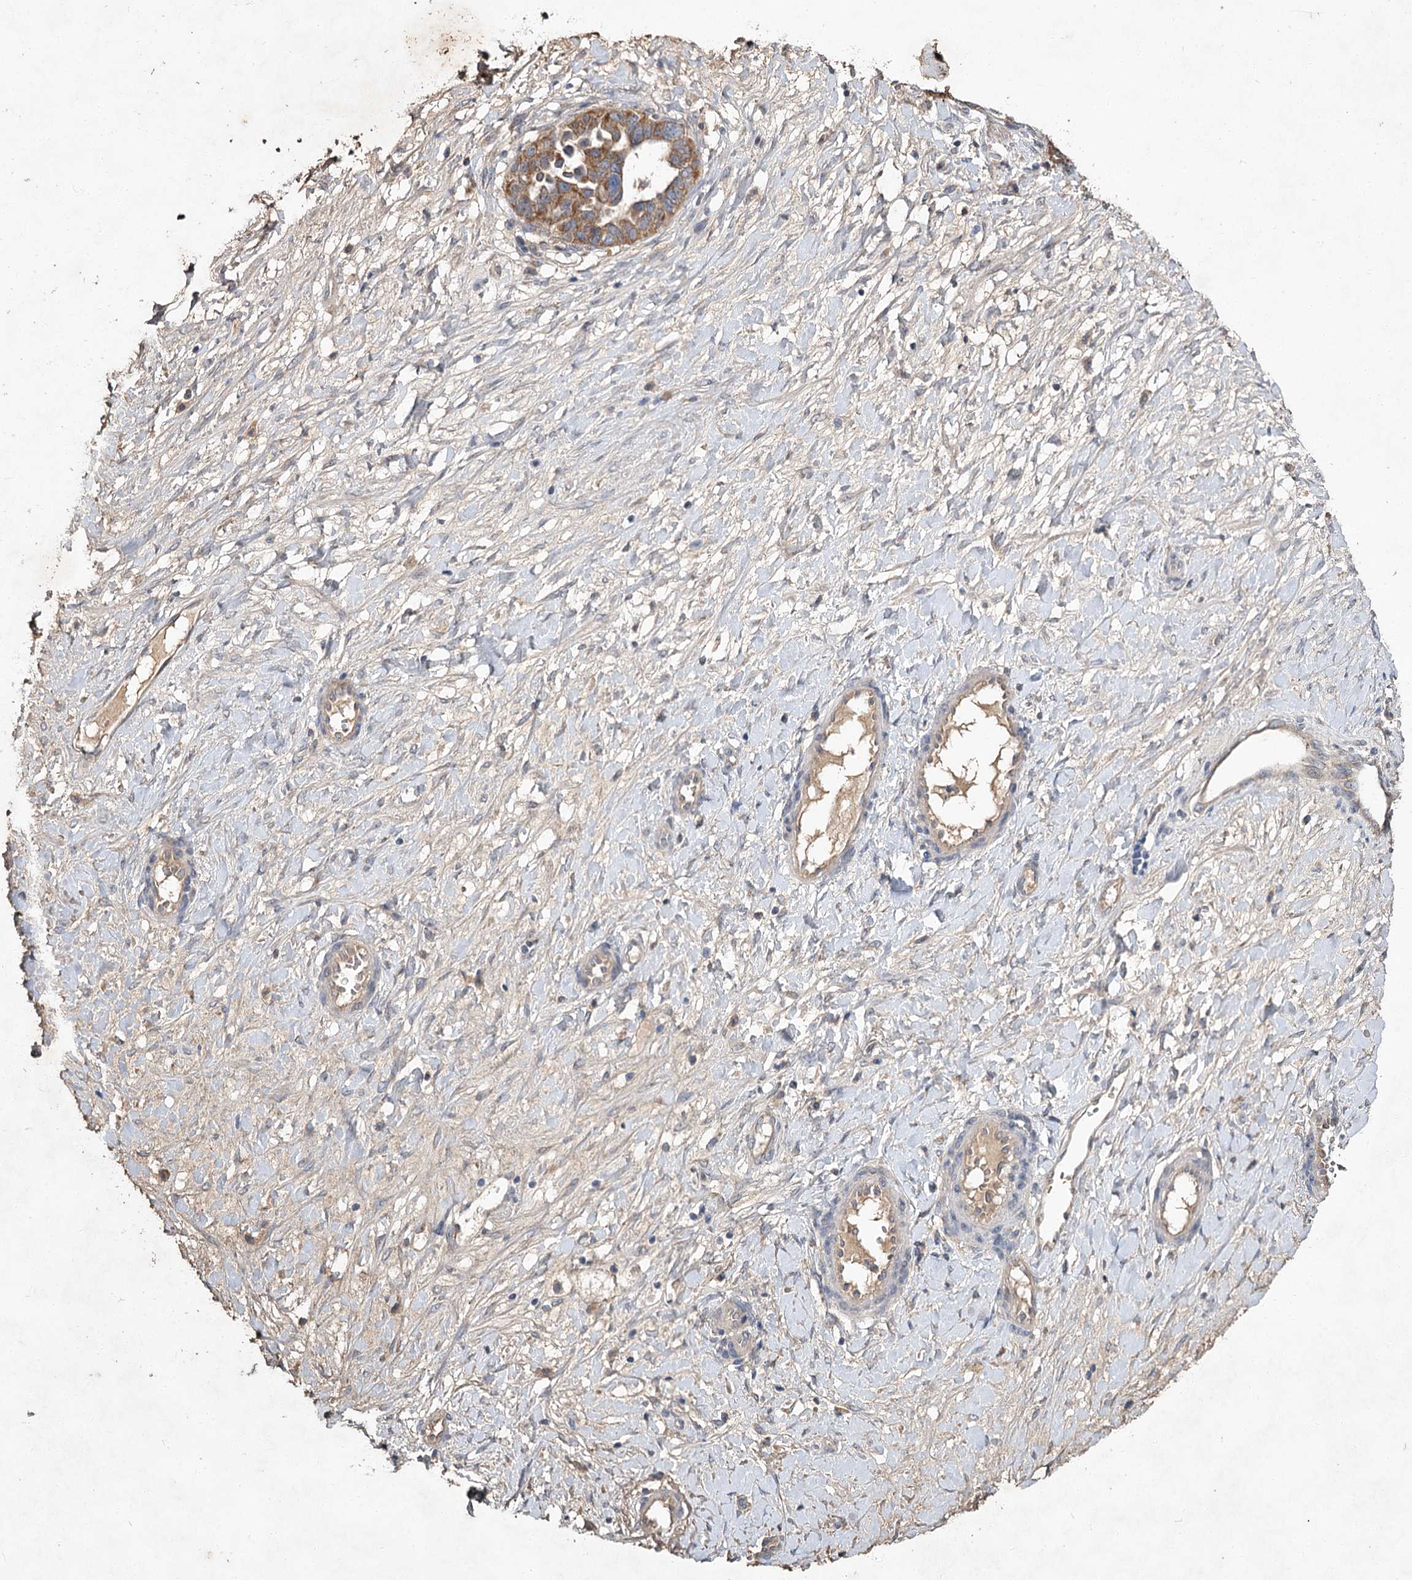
{"staining": {"intensity": "moderate", "quantity": ">75%", "location": "cytoplasmic/membranous"}, "tissue": "ovarian cancer", "cell_type": "Tumor cells", "image_type": "cancer", "snomed": [{"axis": "morphology", "description": "Cystadenocarcinoma, serous, NOS"}, {"axis": "topography", "description": "Ovary"}], "caption": "Human serous cystadenocarcinoma (ovarian) stained with a protein marker reveals moderate staining in tumor cells.", "gene": "MFN1", "patient": {"sex": "female", "age": 54}}